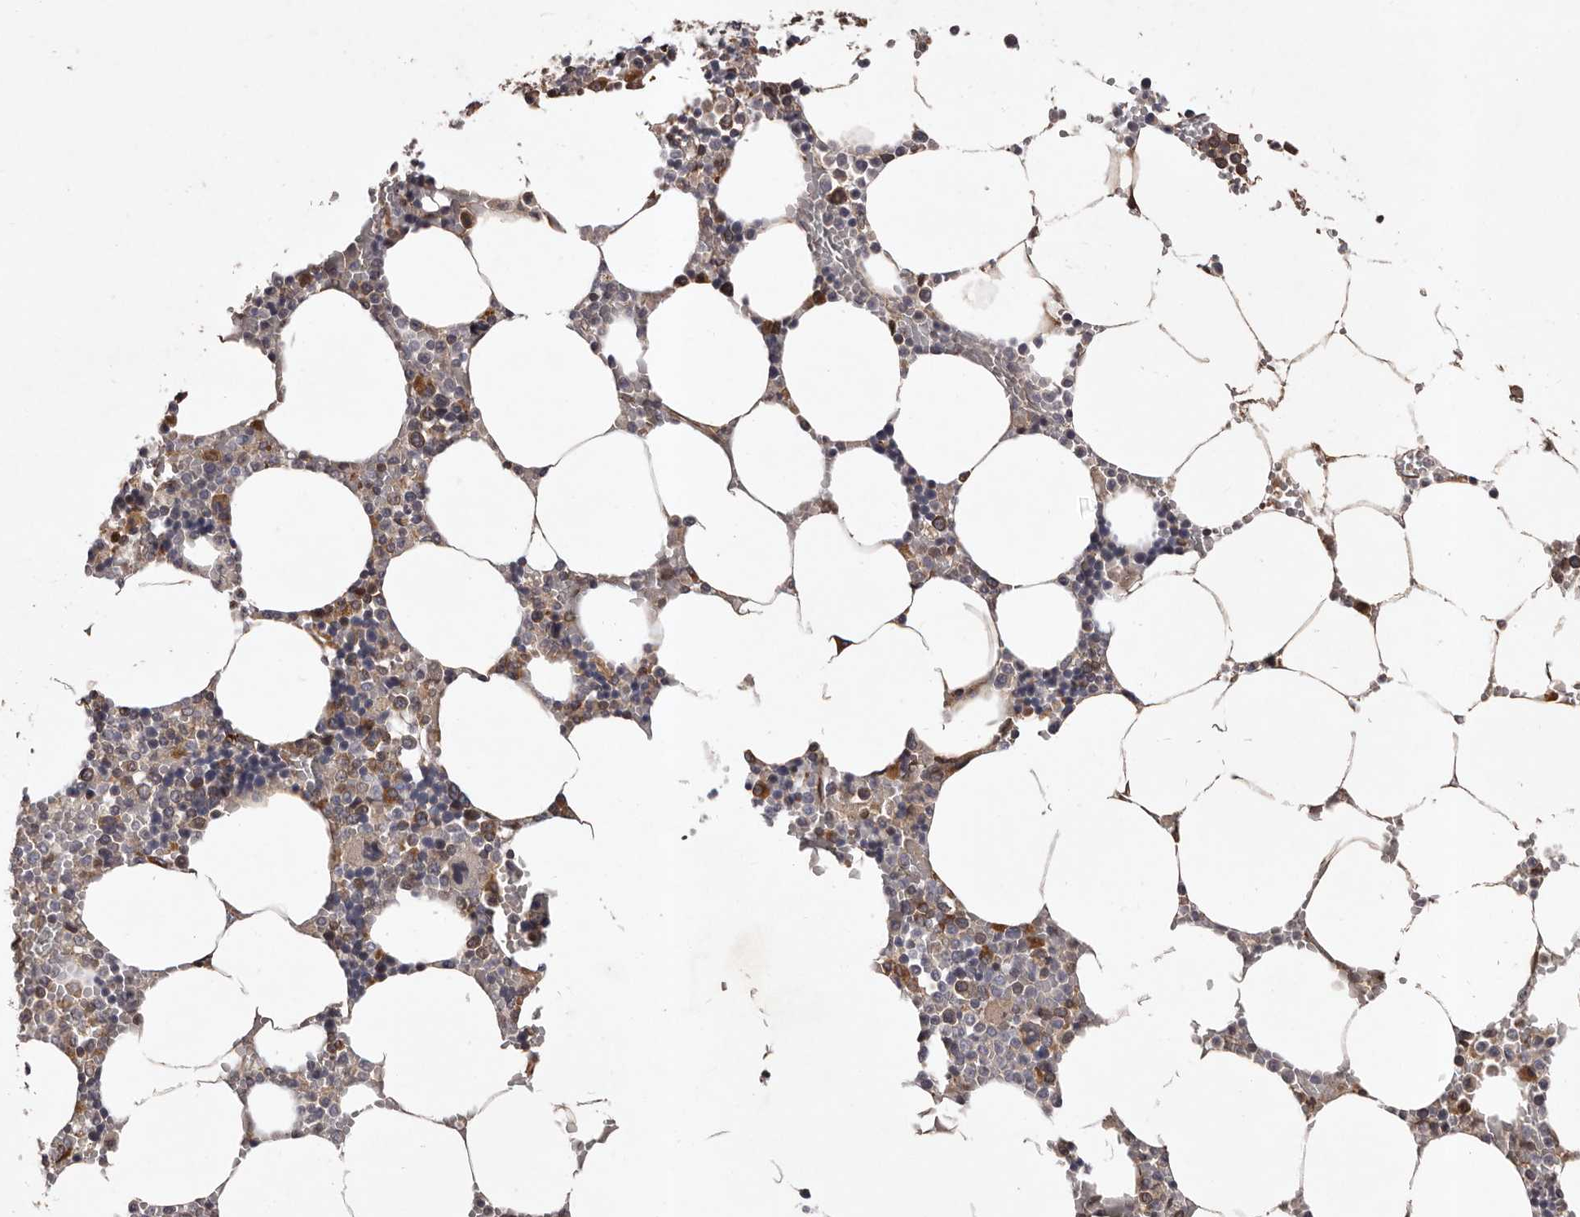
{"staining": {"intensity": "moderate", "quantity": "25%-75%", "location": "cytoplasmic/membranous,nuclear"}, "tissue": "bone marrow", "cell_type": "Hematopoietic cells", "image_type": "normal", "snomed": [{"axis": "morphology", "description": "Normal tissue, NOS"}, {"axis": "topography", "description": "Bone marrow"}], "caption": "Protein positivity by IHC displays moderate cytoplasmic/membranous,nuclear expression in approximately 25%-75% of hematopoietic cells in benign bone marrow.", "gene": "GADD45B", "patient": {"sex": "male", "age": 70}}